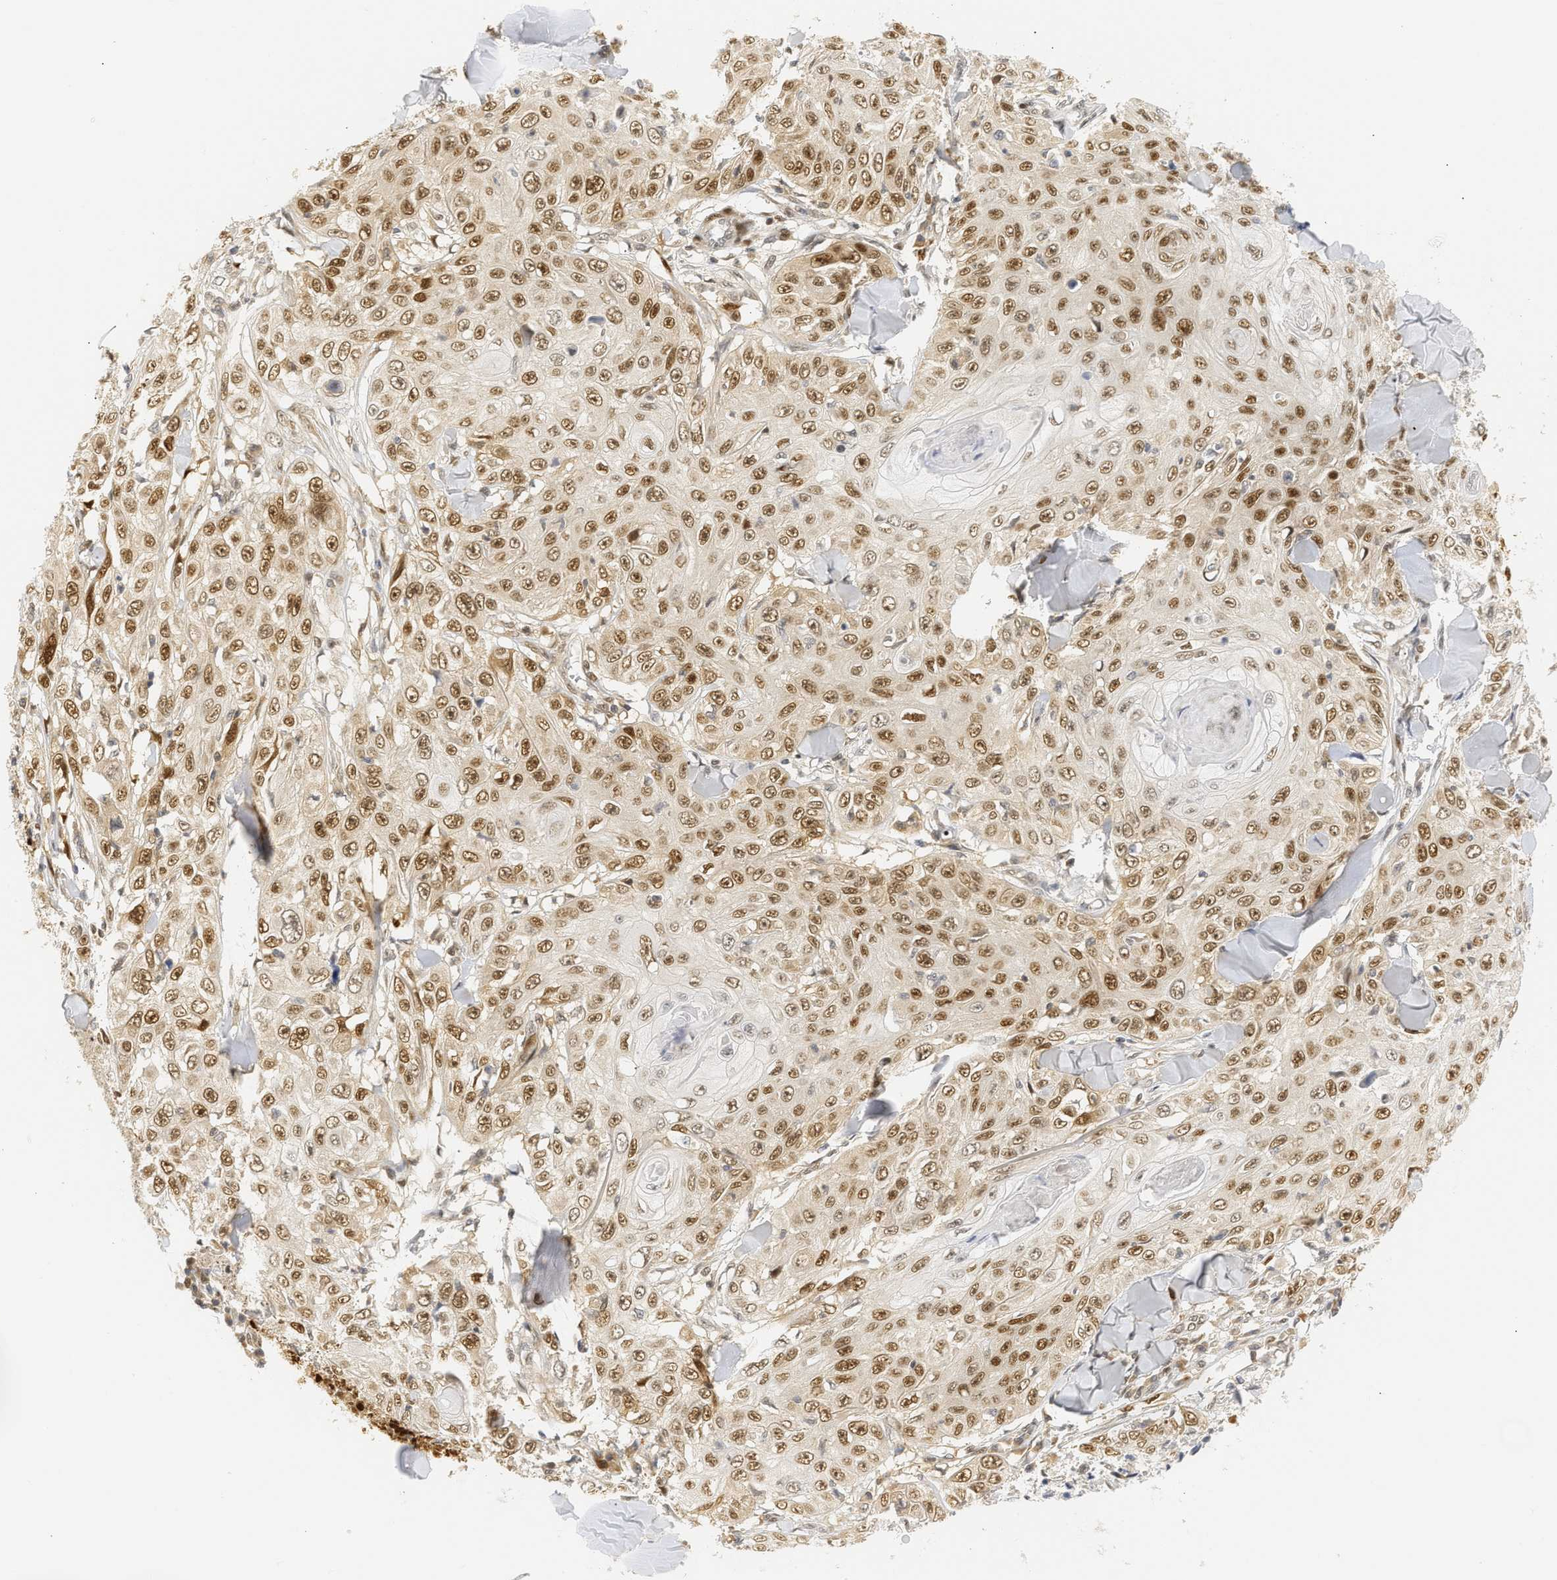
{"staining": {"intensity": "moderate", "quantity": ">75%", "location": "nuclear"}, "tissue": "skin cancer", "cell_type": "Tumor cells", "image_type": "cancer", "snomed": [{"axis": "morphology", "description": "Squamous cell carcinoma, NOS"}, {"axis": "topography", "description": "Skin"}], "caption": "Immunohistochemical staining of skin cancer (squamous cell carcinoma) demonstrates moderate nuclear protein expression in approximately >75% of tumor cells.", "gene": "SSBP2", "patient": {"sex": "male", "age": 86}}